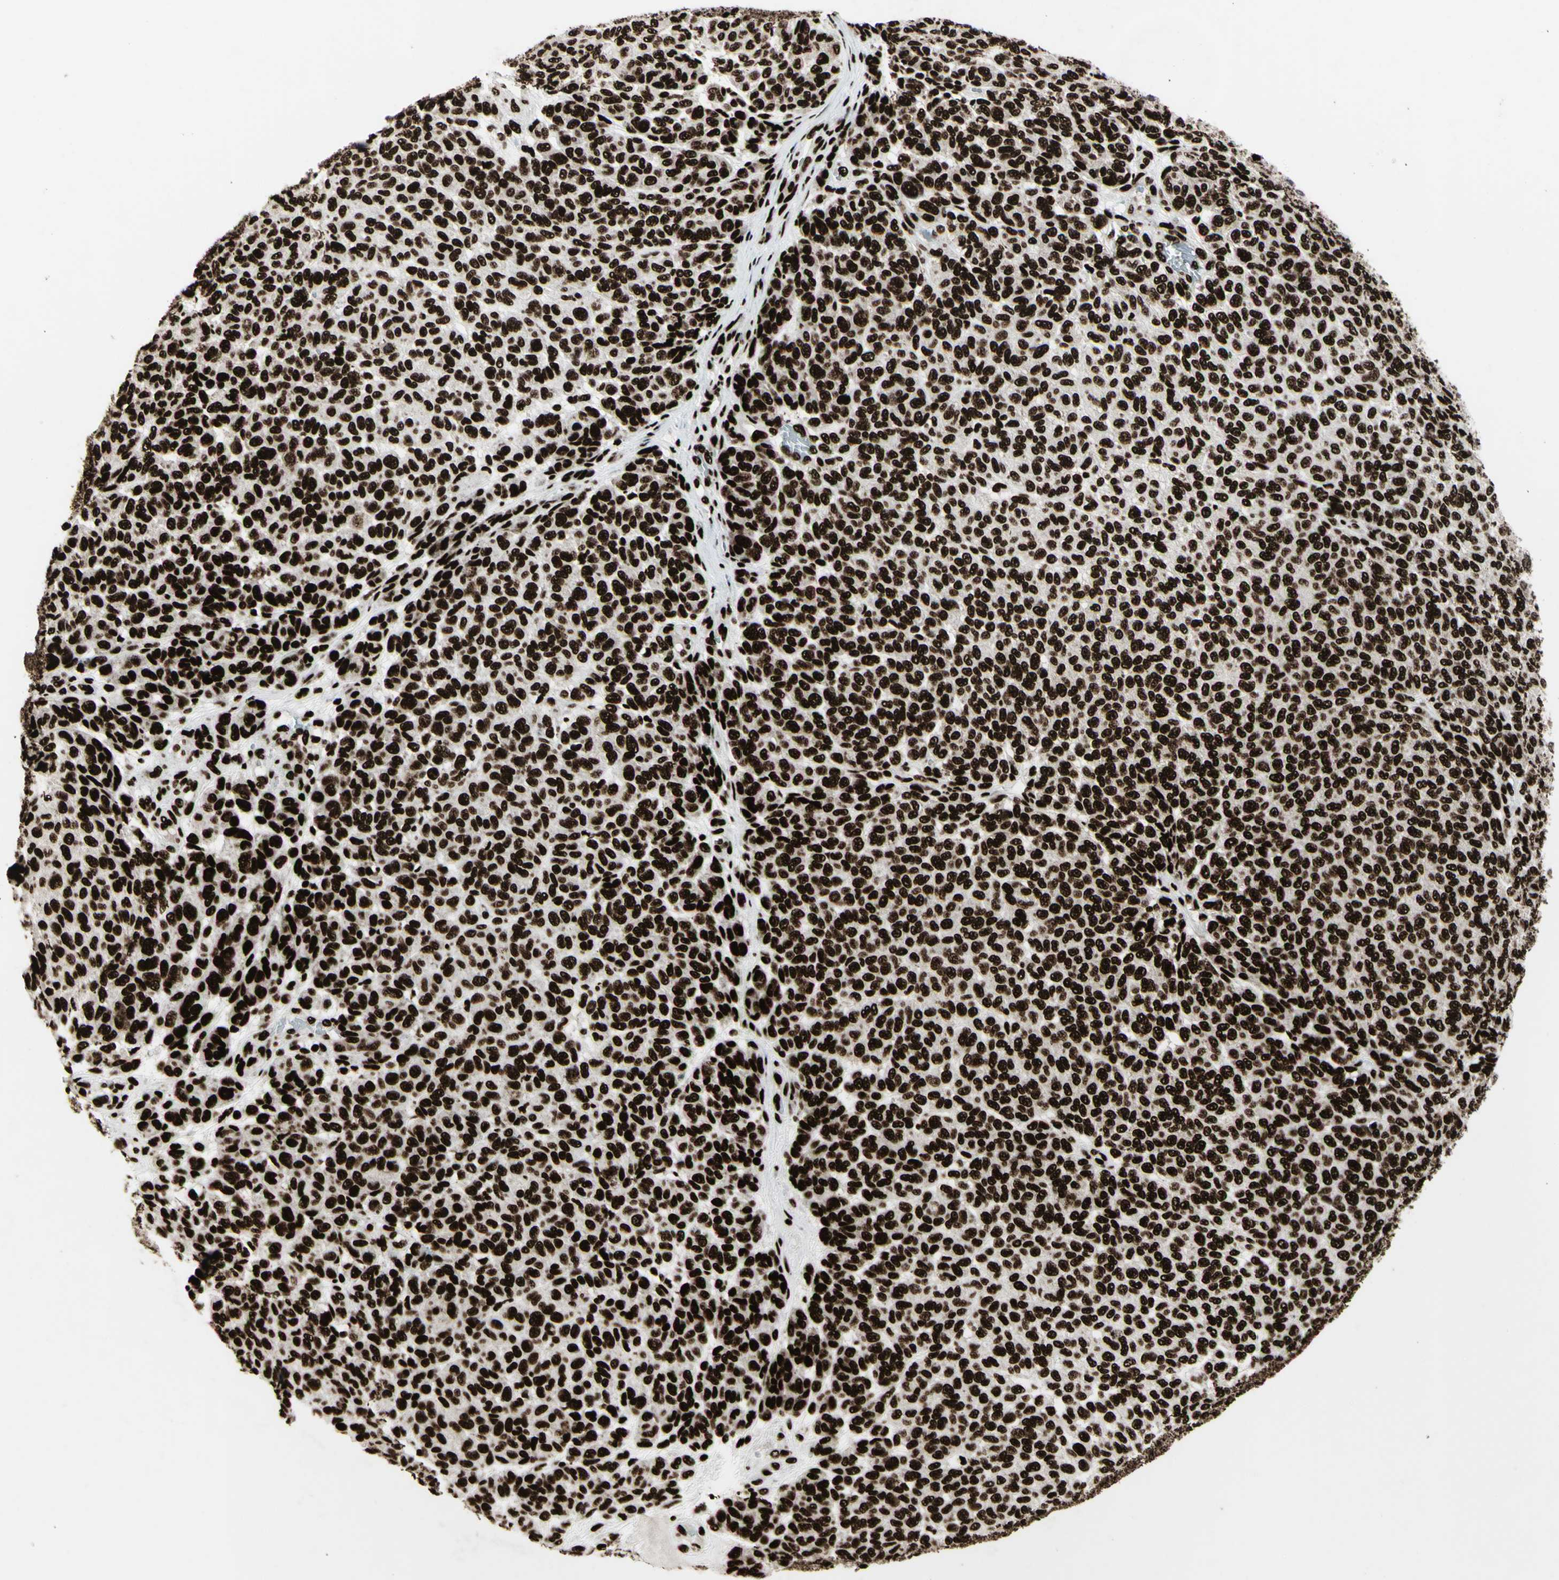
{"staining": {"intensity": "strong", "quantity": ">75%", "location": "nuclear"}, "tissue": "melanoma", "cell_type": "Tumor cells", "image_type": "cancer", "snomed": [{"axis": "morphology", "description": "Malignant melanoma, NOS"}, {"axis": "topography", "description": "Skin"}], "caption": "Immunohistochemistry (IHC) of human malignant melanoma reveals high levels of strong nuclear expression in about >75% of tumor cells. The staining was performed using DAB, with brown indicating positive protein expression. Nuclei are stained blue with hematoxylin.", "gene": "U2AF2", "patient": {"sex": "male", "age": 59}}